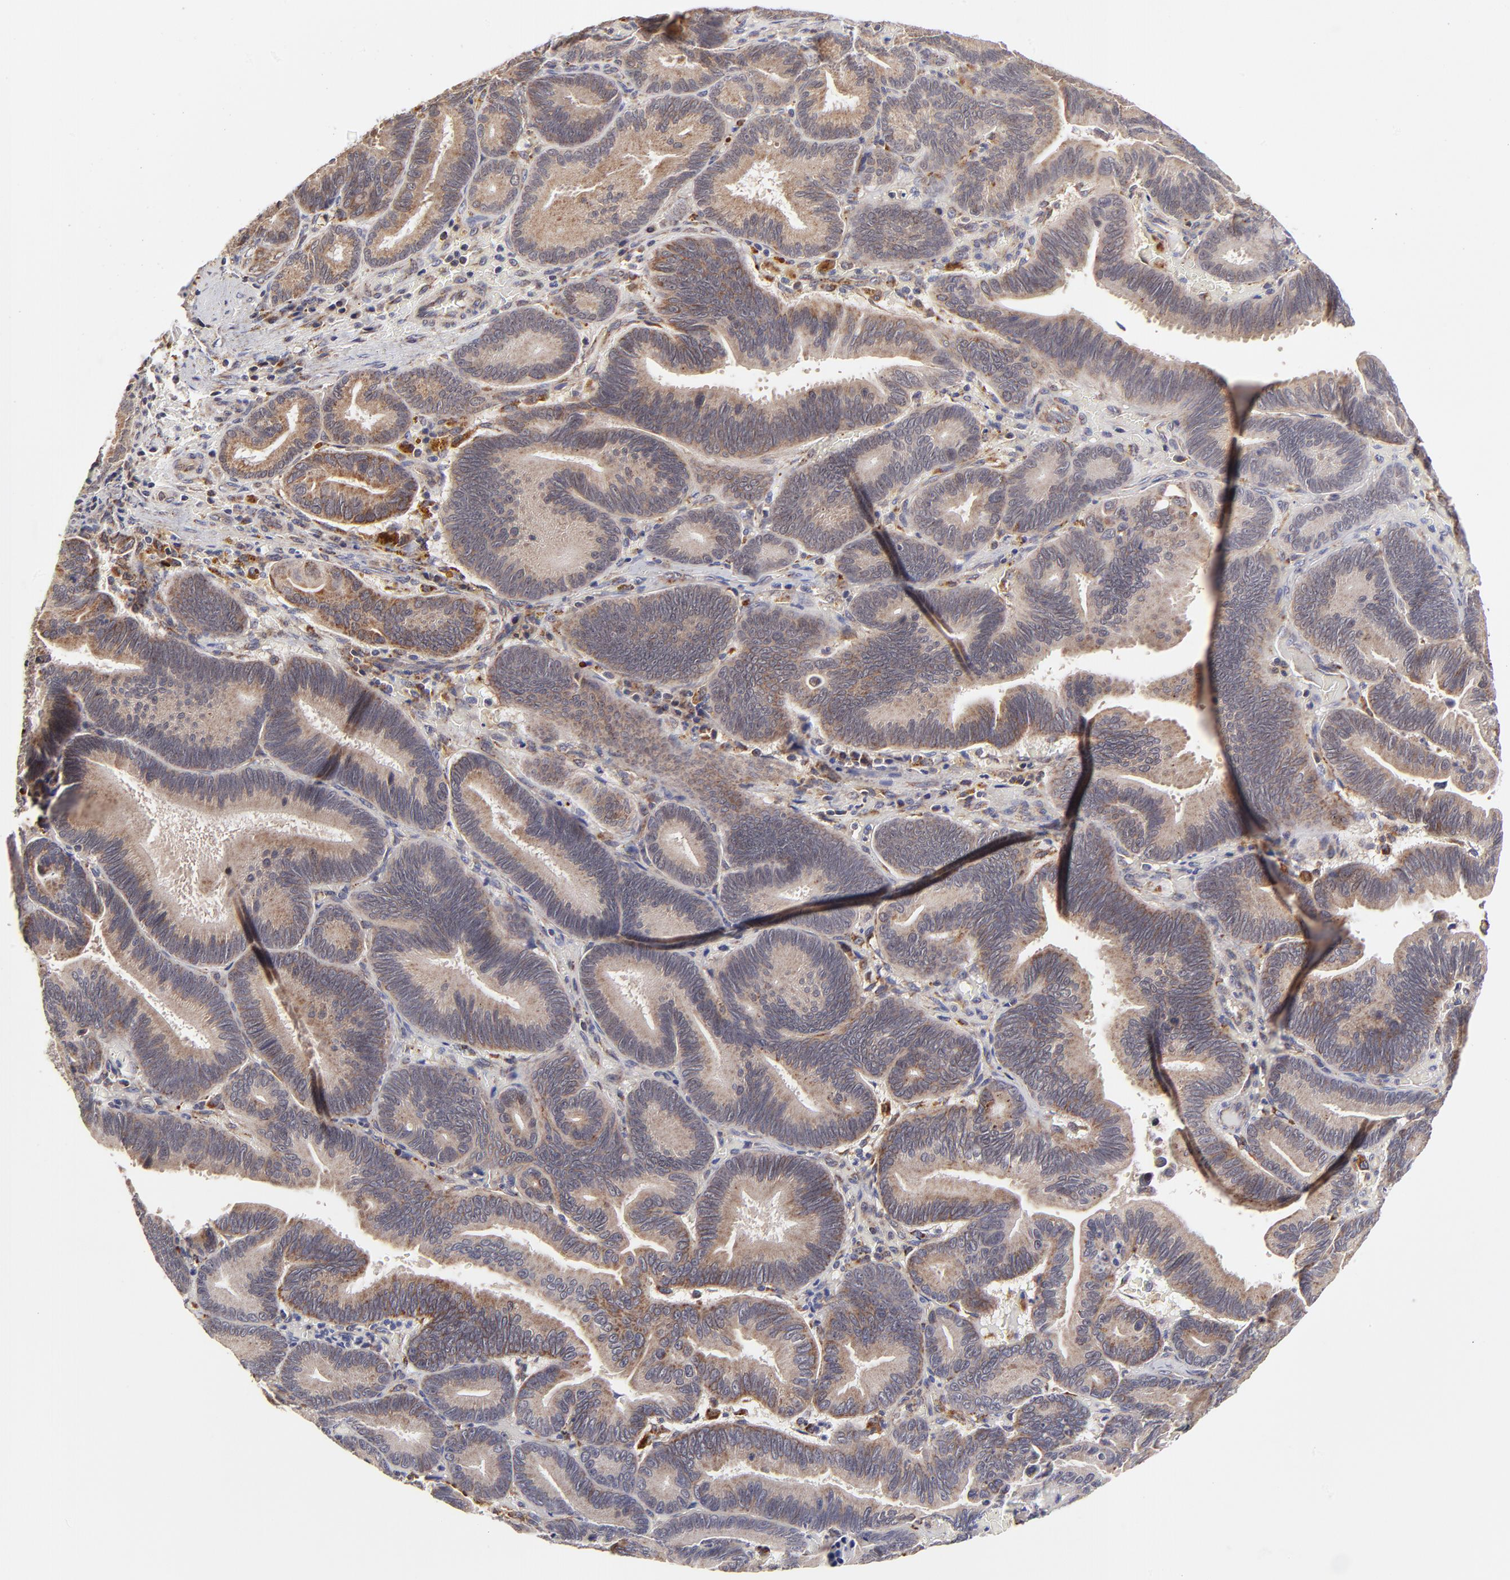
{"staining": {"intensity": "weak", "quantity": ">75%", "location": "cytoplasmic/membranous"}, "tissue": "pancreatic cancer", "cell_type": "Tumor cells", "image_type": "cancer", "snomed": [{"axis": "morphology", "description": "Adenocarcinoma, NOS"}, {"axis": "topography", "description": "Pancreas"}], "caption": "DAB (3,3'-diaminobenzidine) immunohistochemical staining of human adenocarcinoma (pancreatic) shows weak cytoplasmic/membranous protein expression in about >75% of tumor cells.", "gene": "MAP2K7", "patient": {"sex": "male", "age": 82}}